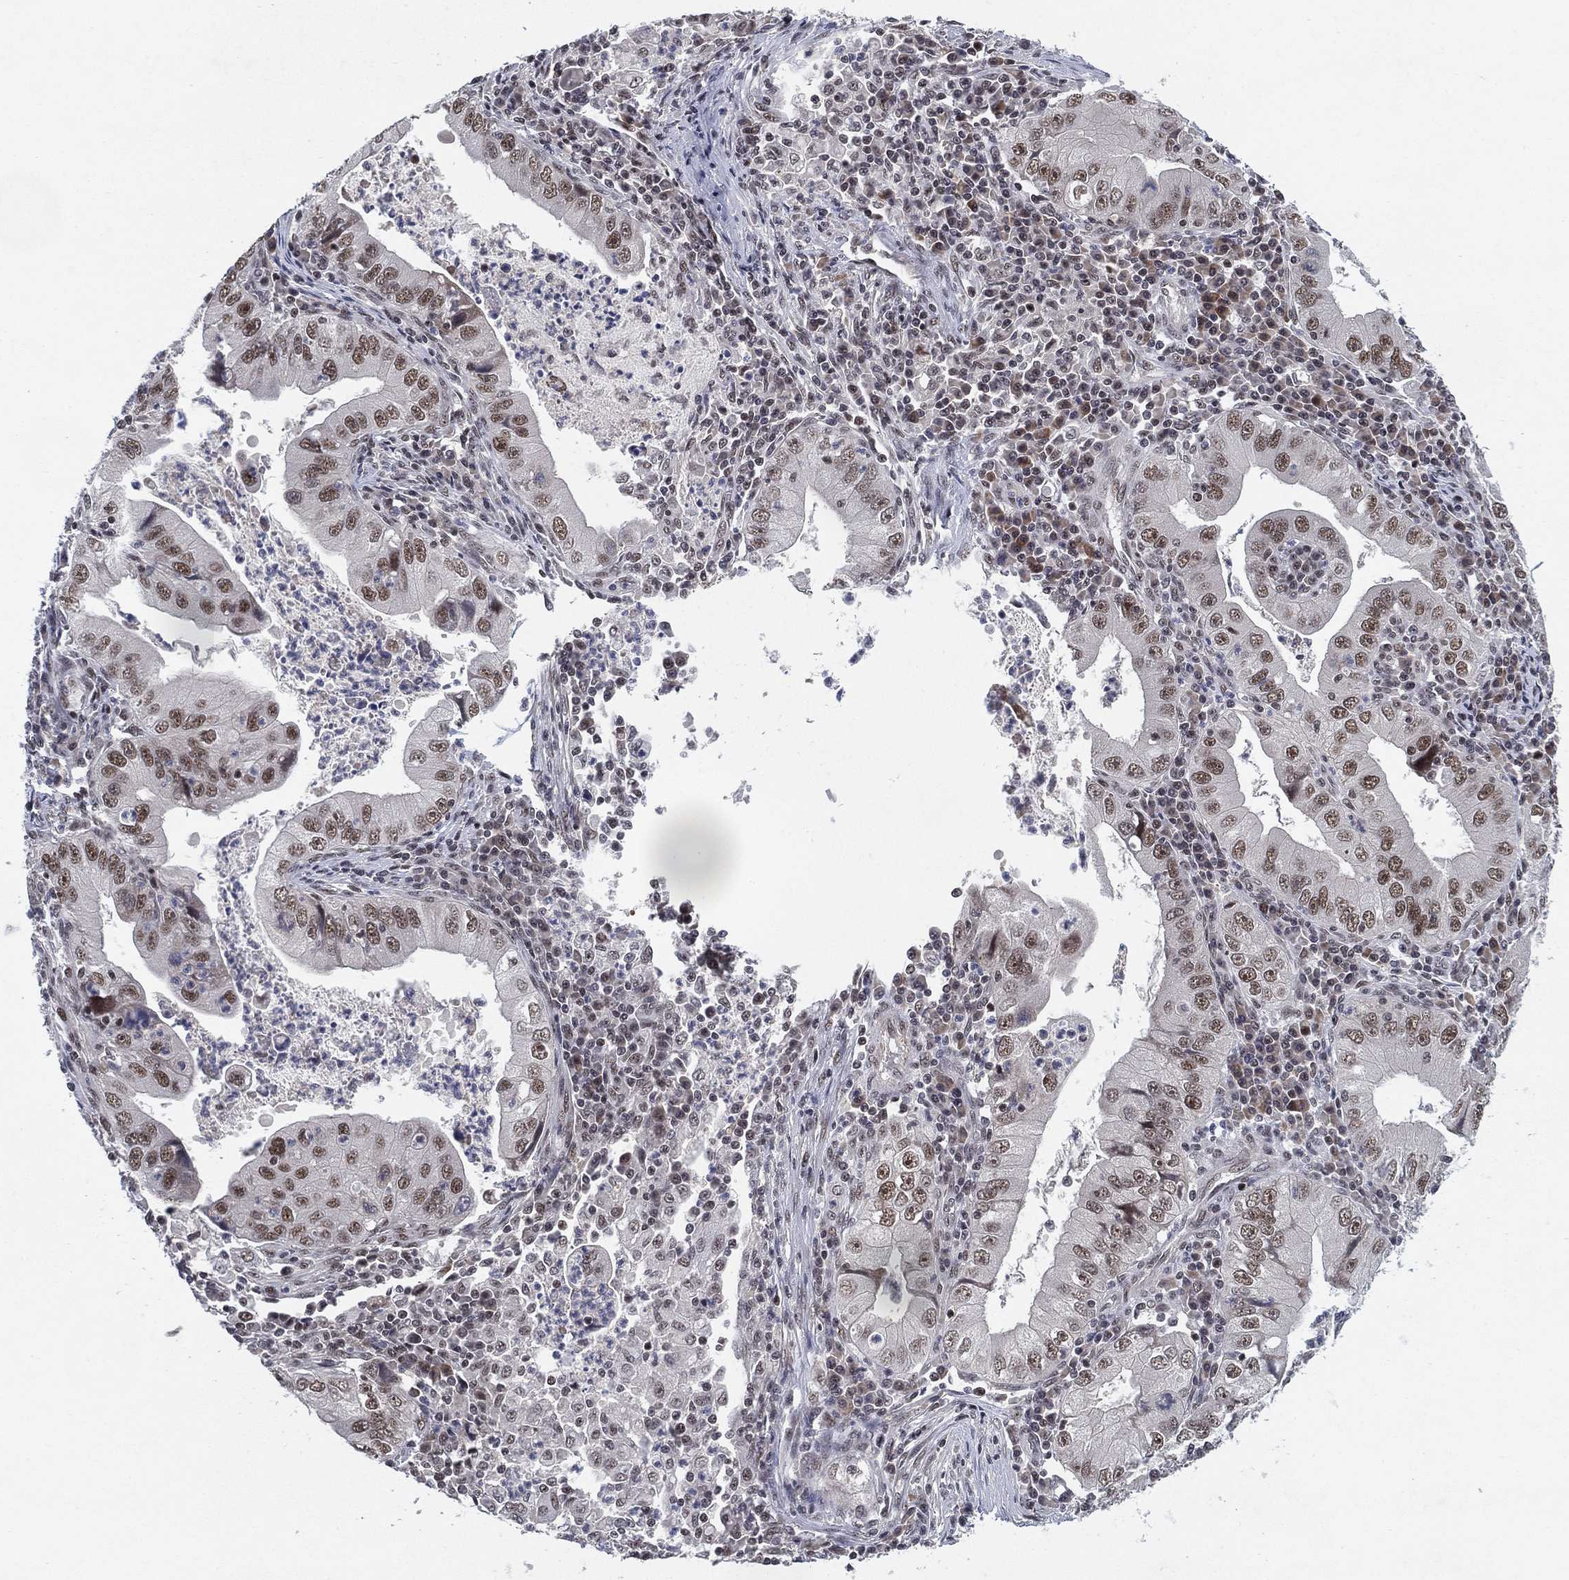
{"staining": {"intensity": "moderate", "quantity": "25%-75%", "location": "nuclear"}, "tissue": "stomach cancer", "cell_type": "Tumor cells", "image_type": "cancer", "snomed": [{"axis": "morphology", "description": "Adenocarcinoma, NOS"}, {"axis": "topography", "description": "Stomach"}], "caption": "Immunohistochemical staining of stomach cancer exhibits moderate nuclear protein positivity in approximately 25%-75% of tumor cells.", "gene": "DGCR8", "patient": {"sex": "male", "age": 76}}